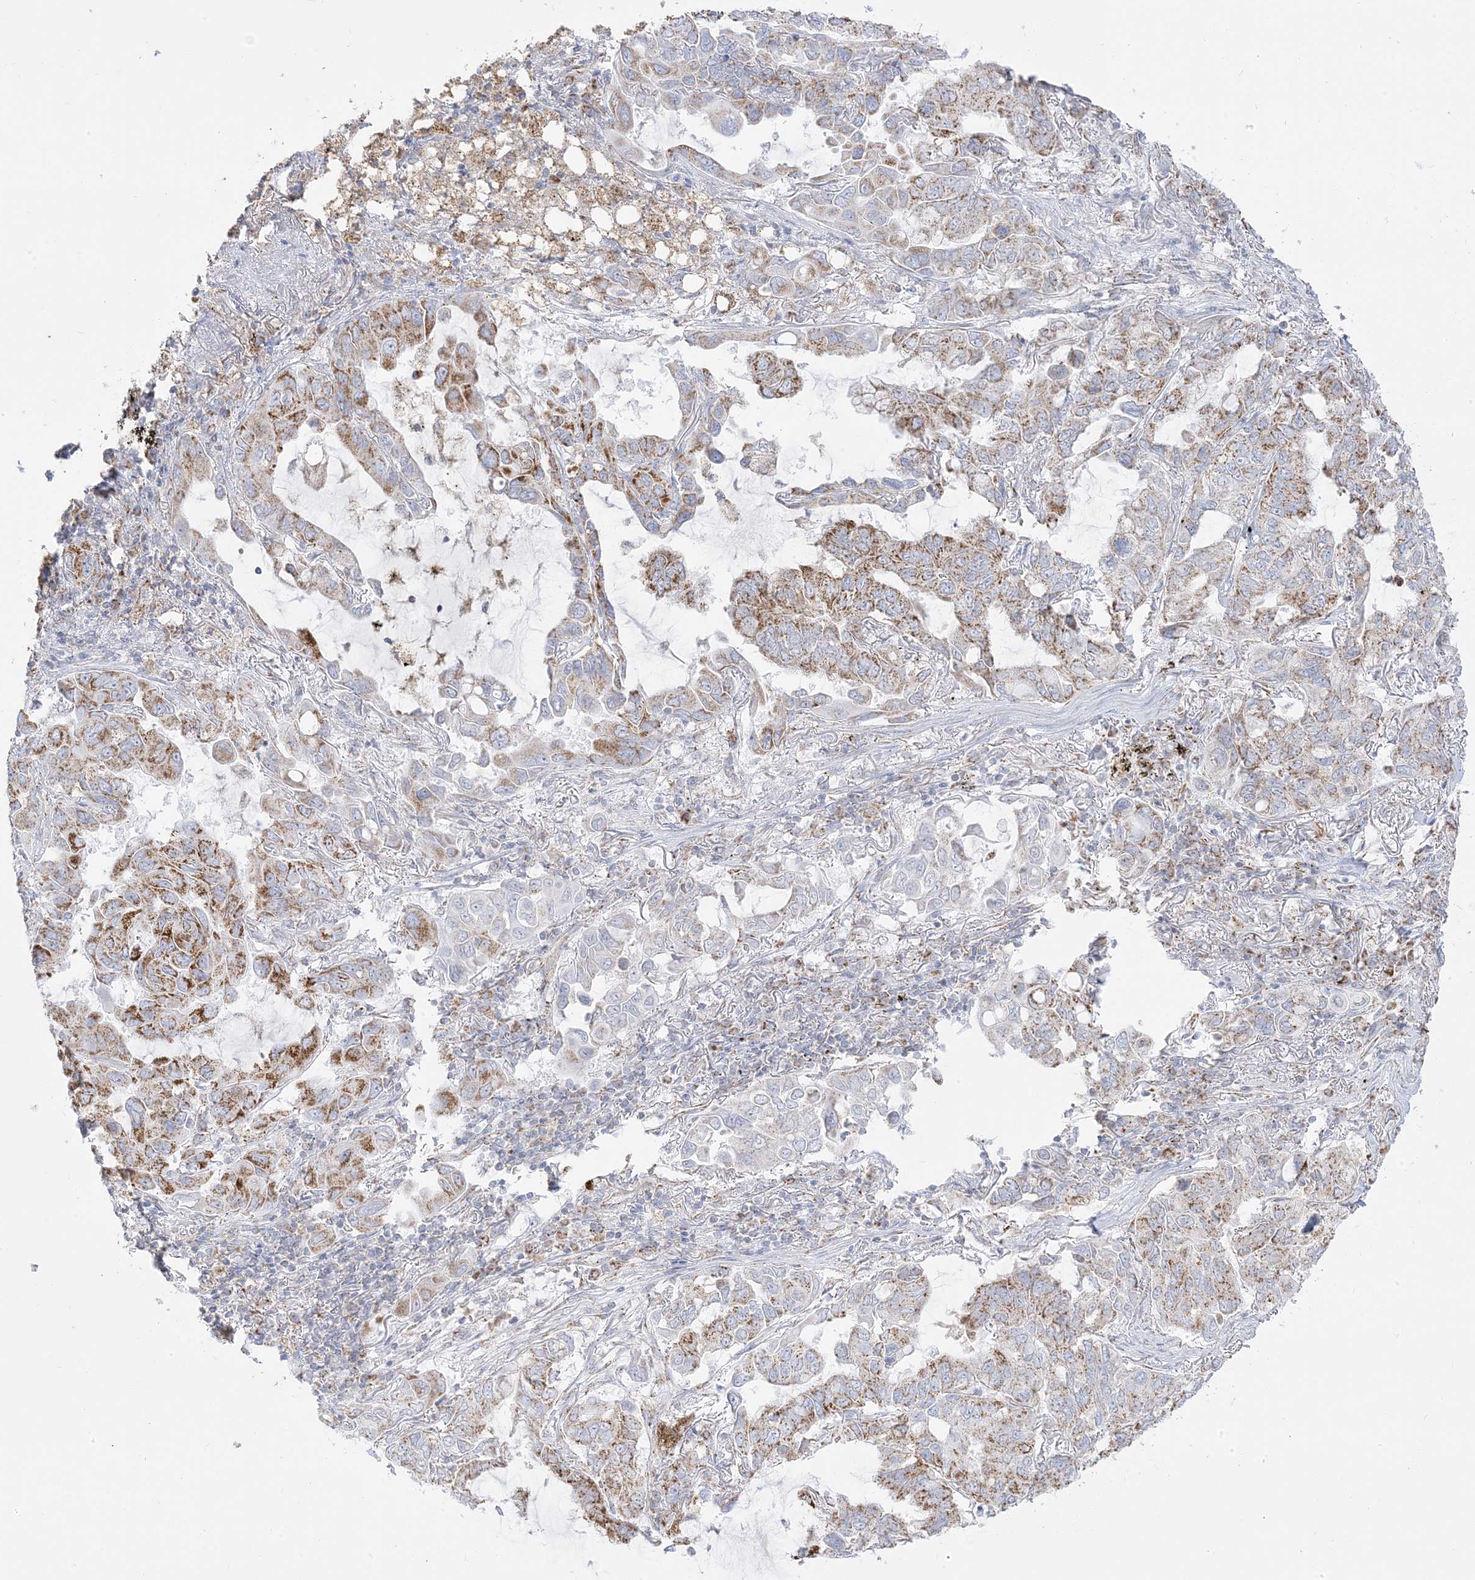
{"staining": {"intensity": "moderate", "quantity": ">75%", "location": "cytoplasmic/membranous"}, "tissue": "lung cancer", "cell_type": "Tumor cells", "image_type": "cancer", "snomed": [{"axis": "morphology", "description": "Adenocarcinoma, NOS"}, {"axis": "topography", "description": "Lung"}], "caption": "Tumor cells display medium levels of moderate cytoplasmic/membranous expression in about >75% of cells in human lung adenocarcinoma. Ihc stains the protein of interest in brown and the nuclei are stained blue.", "gene": "PCCB", "patient": {"sex": "male", "age": 64}}